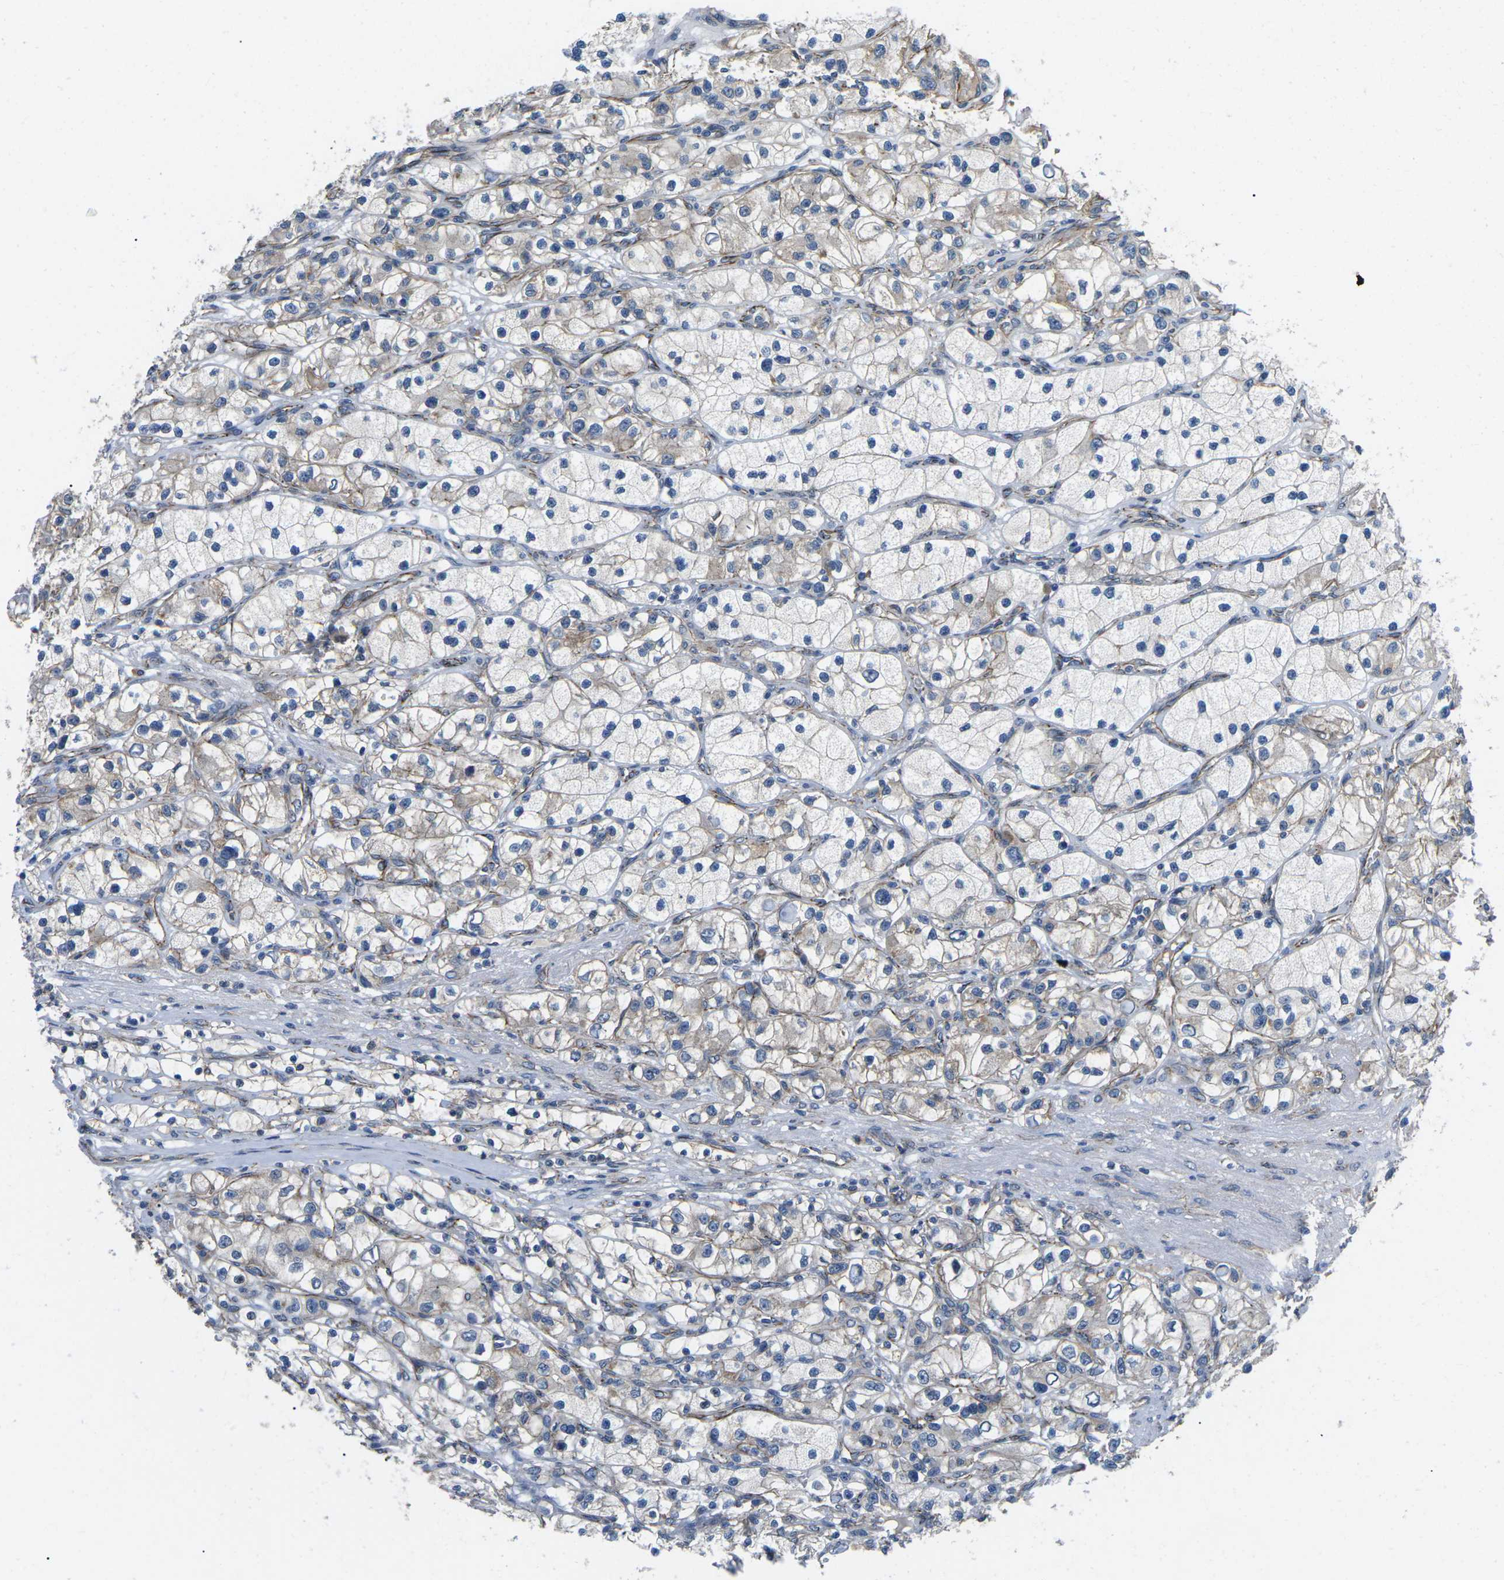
{"staining": {"intensity": "weak", "quantity": "<25%", "location": "cytoplasmic/membranous"}, "tissue": "renal cancer", "cell_type": "Tumor cells", "image_type": "cancer", "snomed": [{"axis": "morphology", "description": "Adenocarcinoma, NOS"}, {"axis": "topography", "description": "Kidney"}], "caption": "Immunohistochemistry histopathology image of neoplastic tissue: renal adenocarcinoma stained with DAB shows no significant protein staining in tumor cells.", "gene": "CTNND1", "patient": {"sex": "female", "age": 57}}